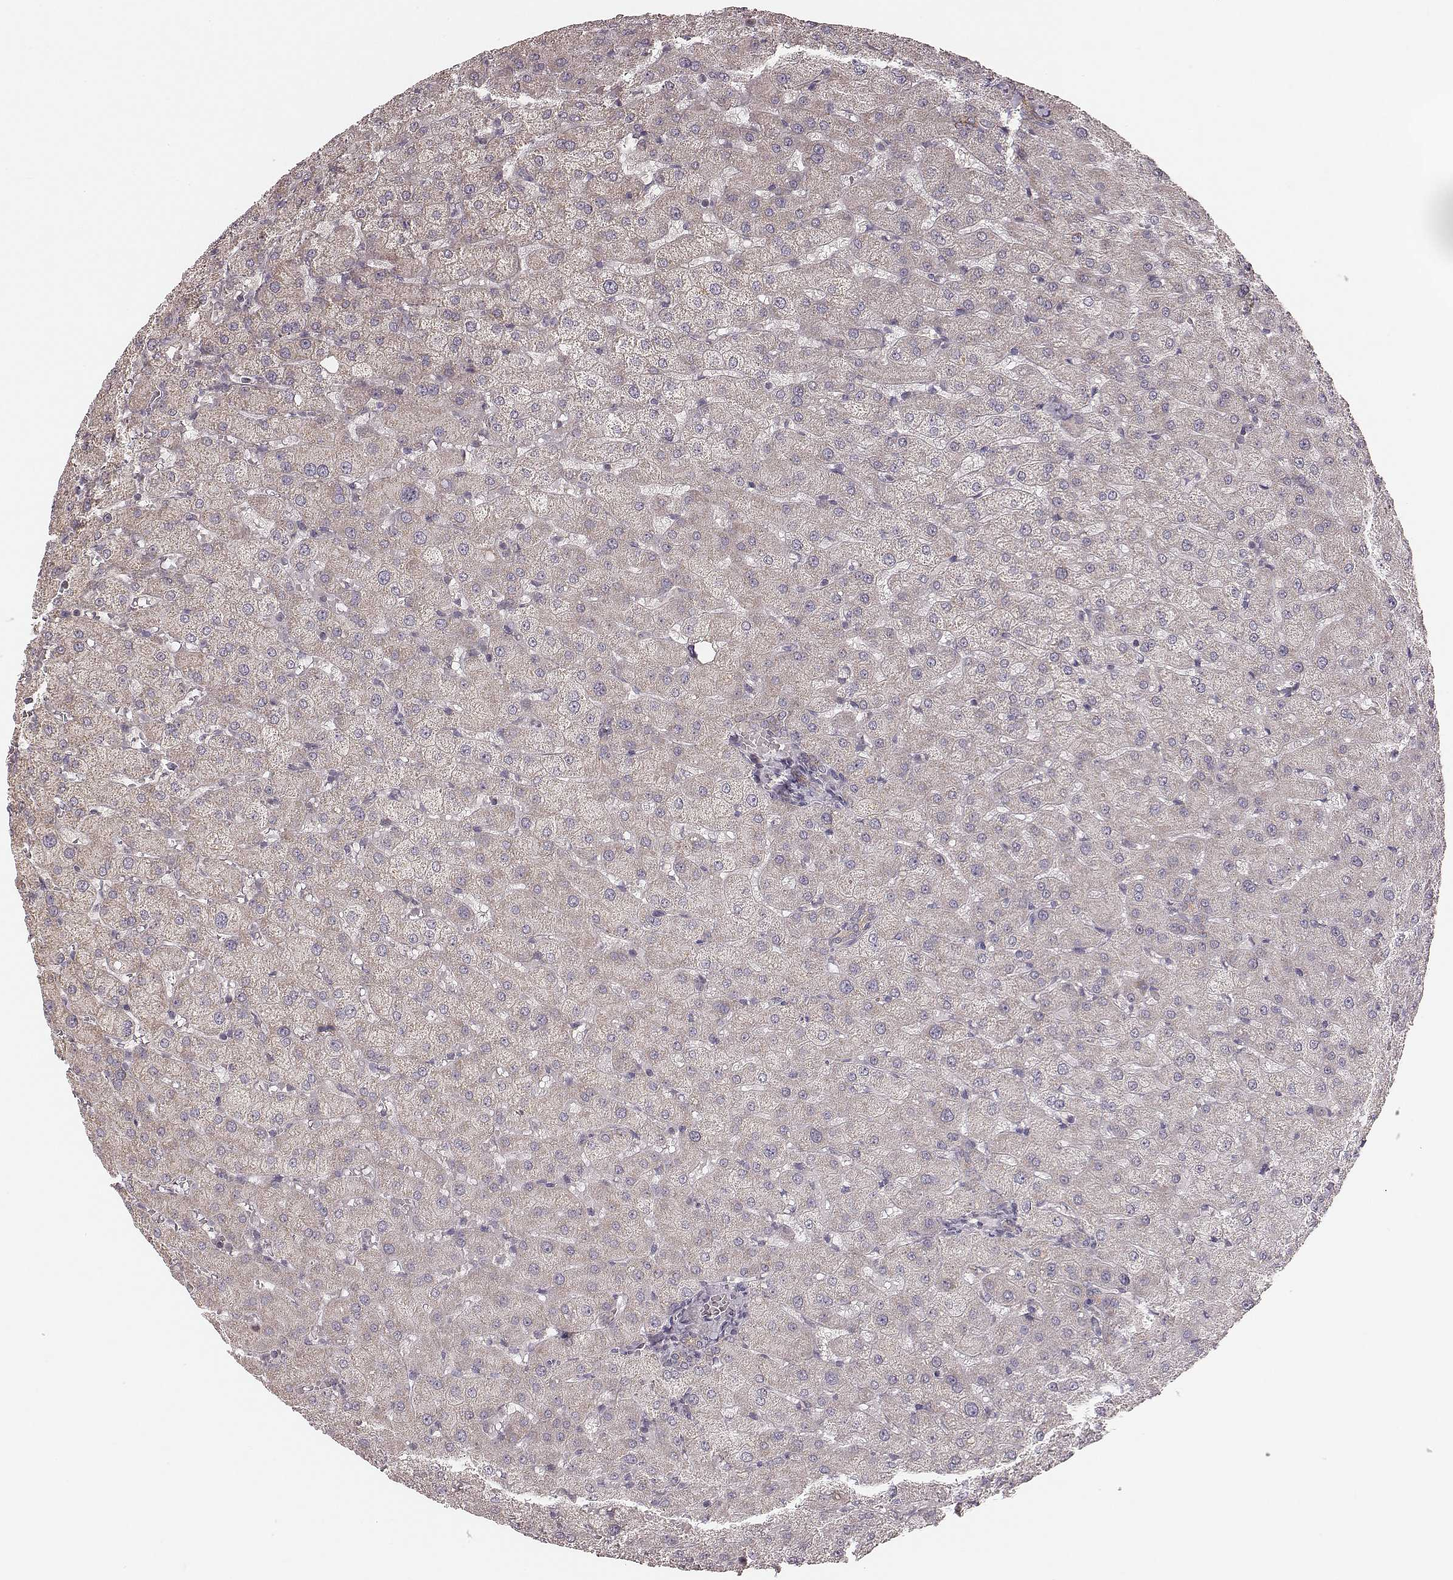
{"staining": {"intensity": "weak", "quantity": ">75%", "location": "cytoplasmic/membranous"}, "tissue": "liver", "cell_type": "Cholangiocytes", "image_type": "normal", "snomed": [{"axis": "morphology", "description": "Normal tissue, NOS"}, {"axis": "topography", "description": "Liver"}], "caption": "About >75% of cholangiocytes in unremarkable human liver demonstrate weak cytoplasmic/membranous protein positivity as visualized by brown immunohistochemical staining.", "gene": "MRPS27", "patient": {"sex": "female", "age": 50}}